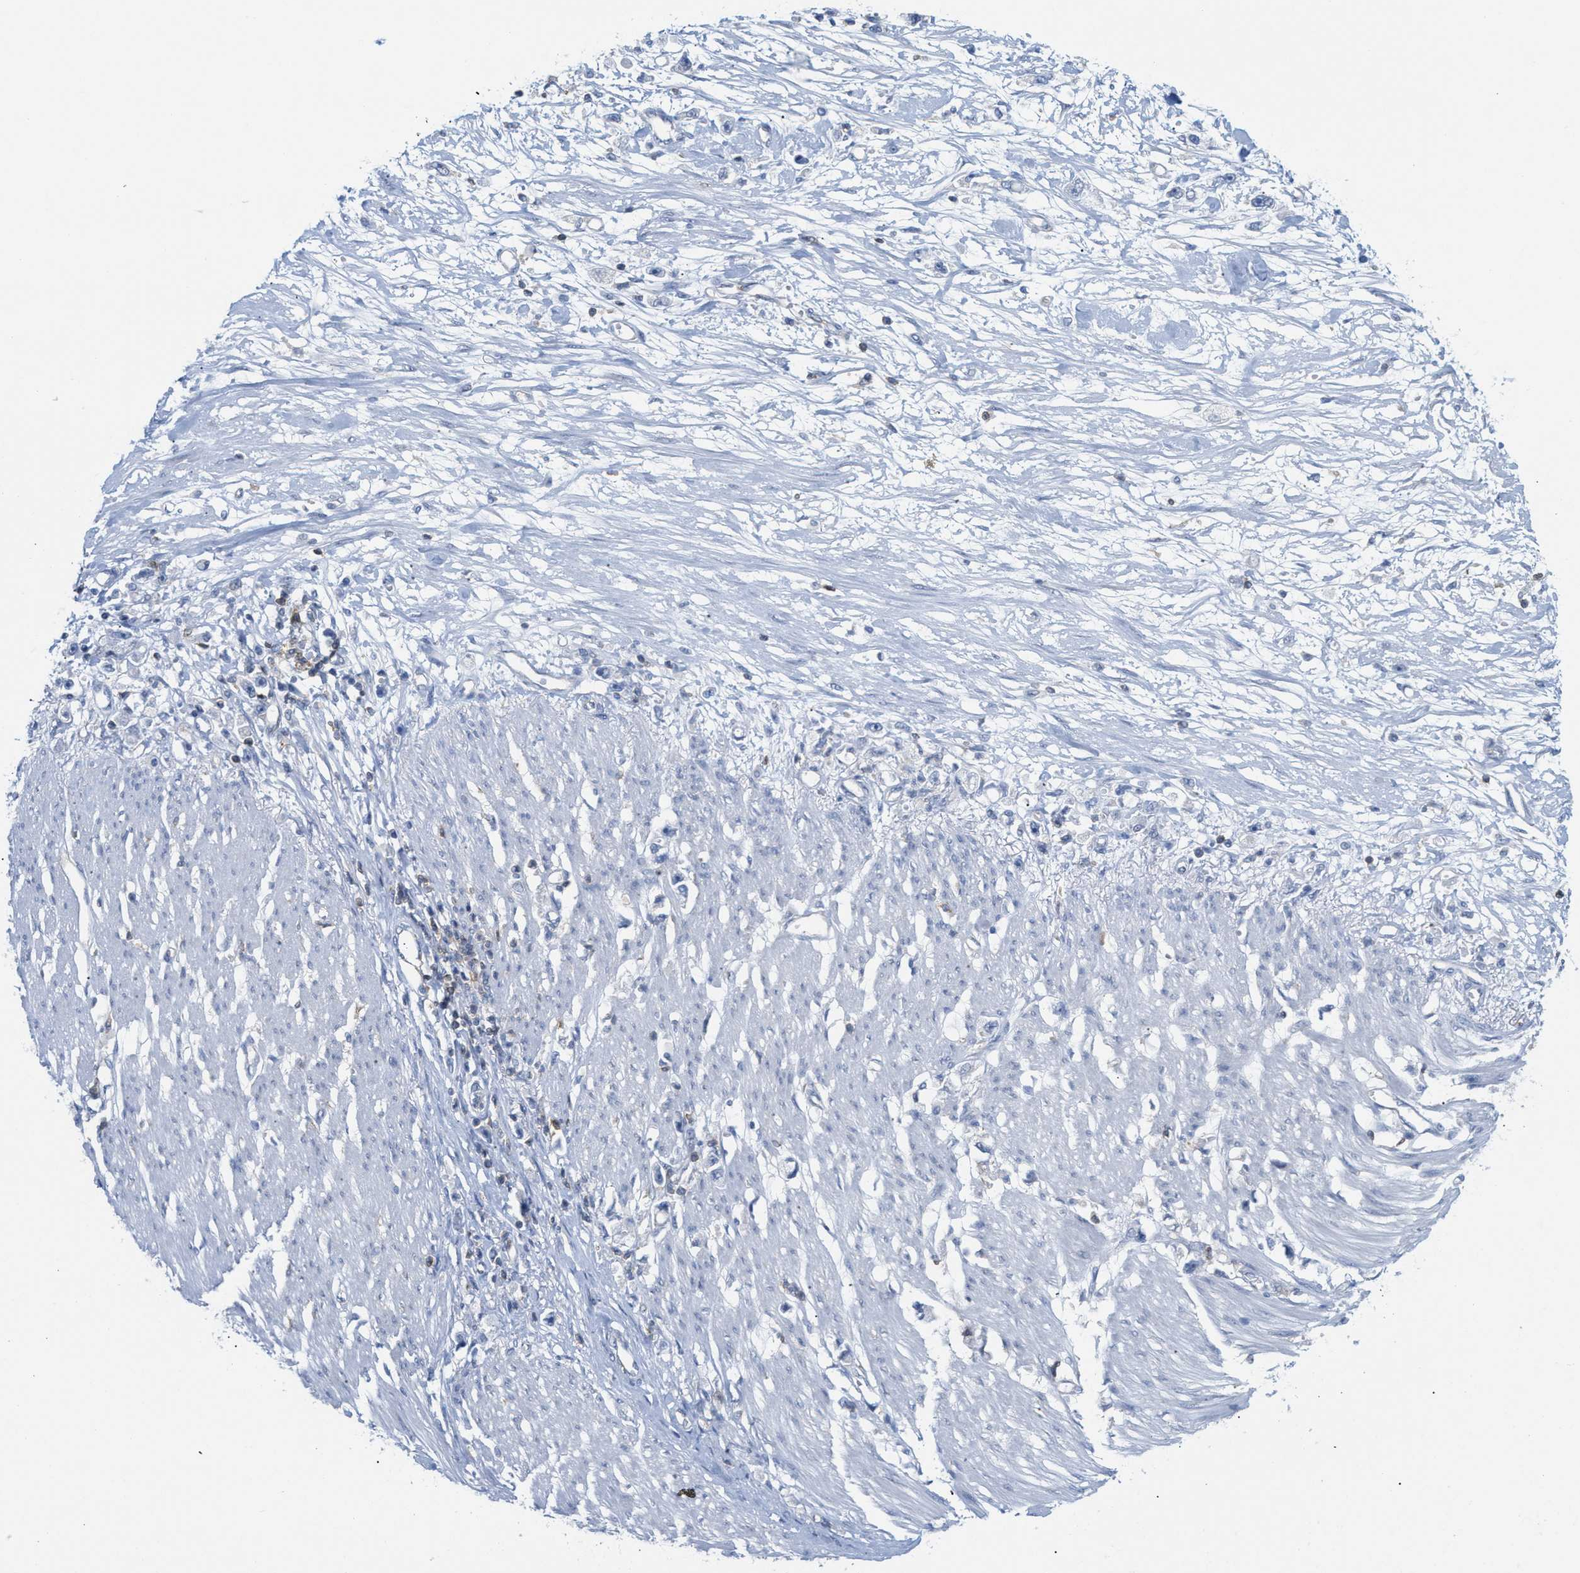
{"staining": {"intensity": "negative", "quantity": "none", "location": "none"}, "tissue": "stomach cancer", "cell_type": "Tumor cells", "image_type": "cancer", "snomed": [{"axis": "morphology", "description": "Adenocarcinoma, NOS"}, {"axis": "topography", "description": "Stomach"}], "caption": "Immunohistochemistry (IHC) of human stomach adenocarcinoma shows no expression in tumor cells. (Stains: DAB immunohistochemistry with hematoxylin counter stain, Microscopy: brightfield microscopy at high magnification).", "gene": "IL16", "patient": {"sex": "female", "age": 59}}